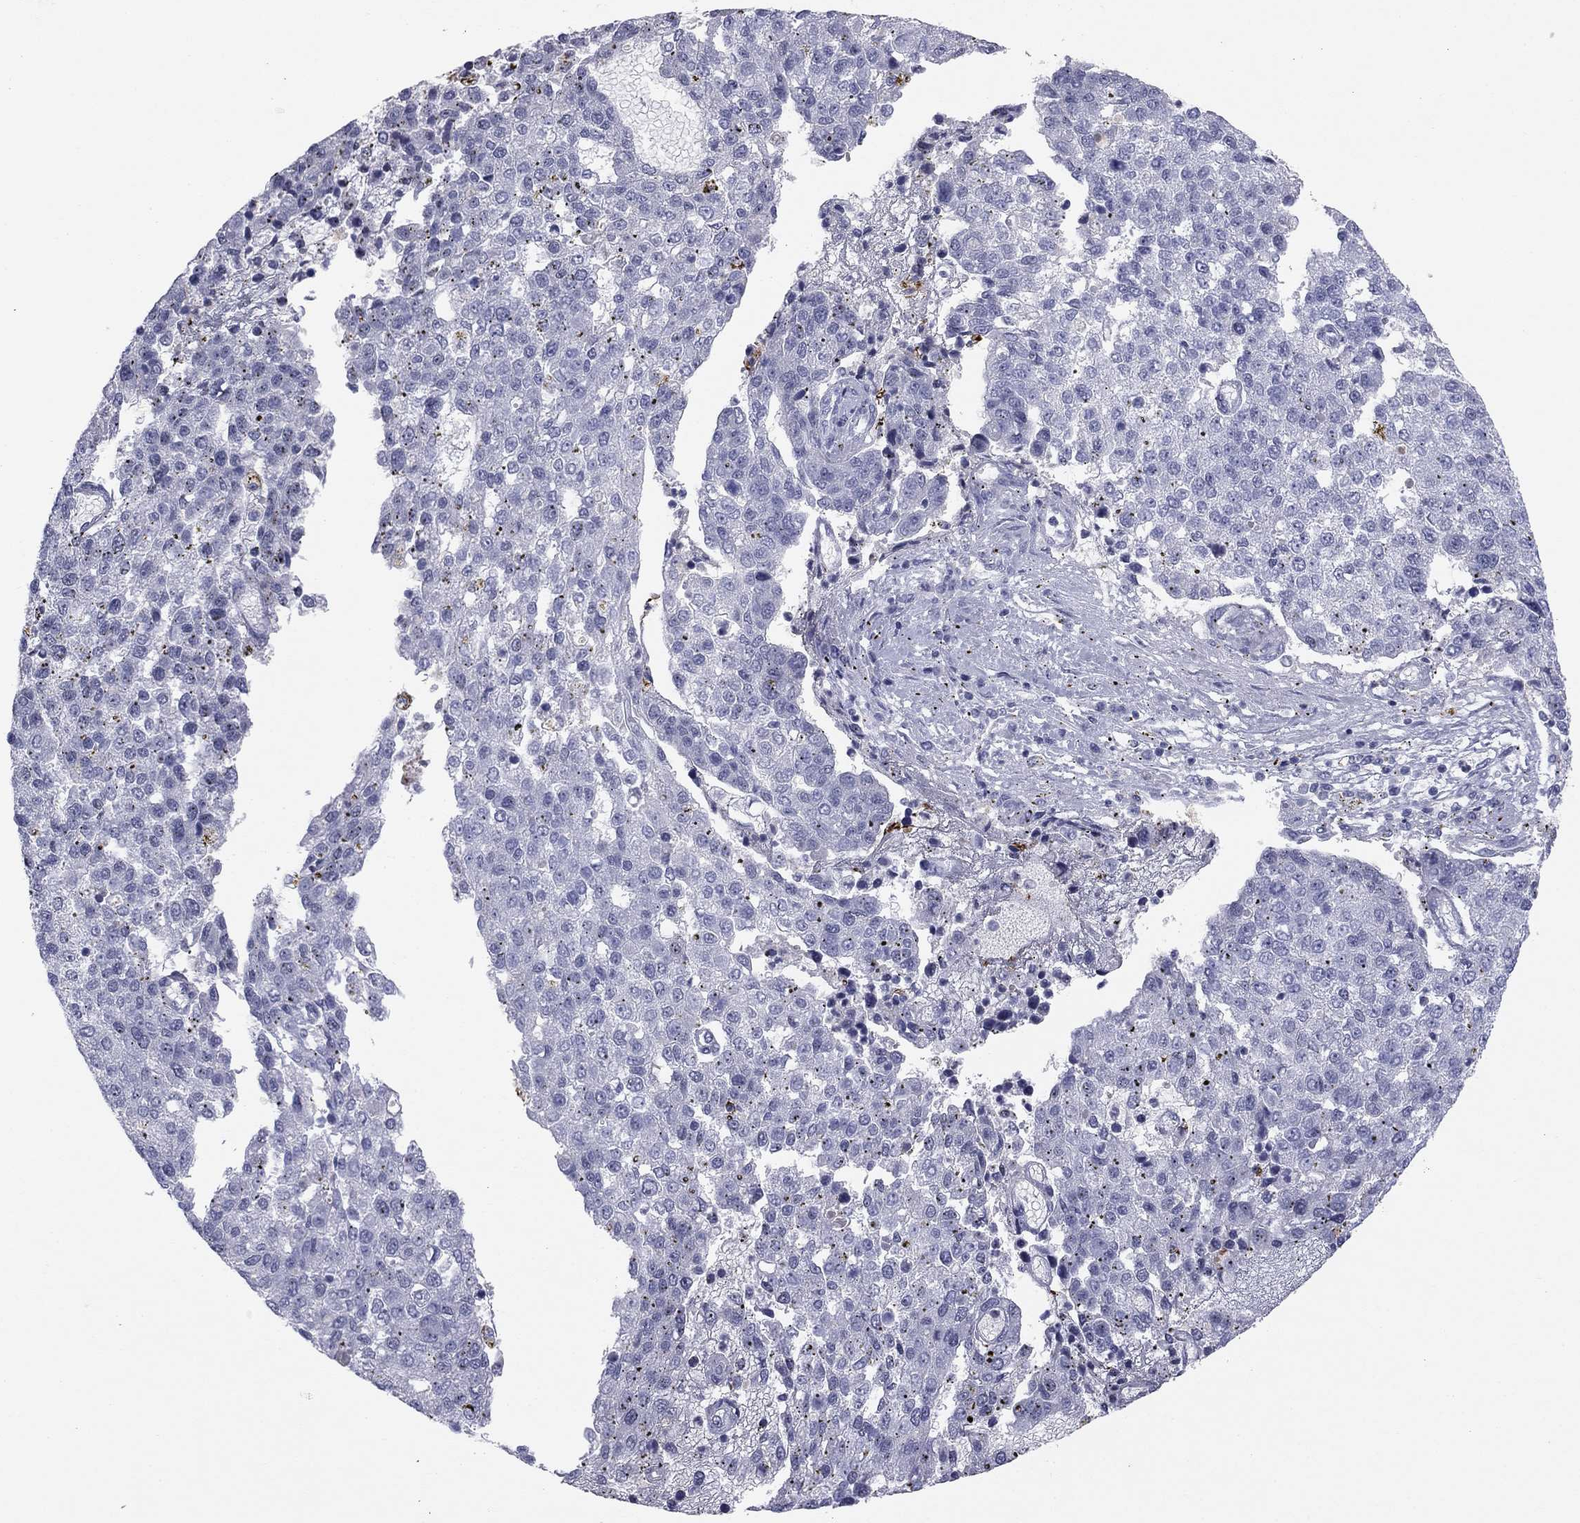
{"staining": {"intensity": "negative", "quantity": "none", "location": "none"}, "tissue": "pancreatic cancer", "cell_type": "Tumor cells", "image_type": "cancer", "snomed": [{"axis": "morphology", "description": "Adenocarcinoma, NOS"}, {"axis": "topography", "description": "Pancreas"}], "caption": "Protein analysis of adenocarcinoma (pancreatic) reveals no significant expression in tumor cells.", "gene": "TFAP2B", "patient": {"sex": "female", "age": 61}}